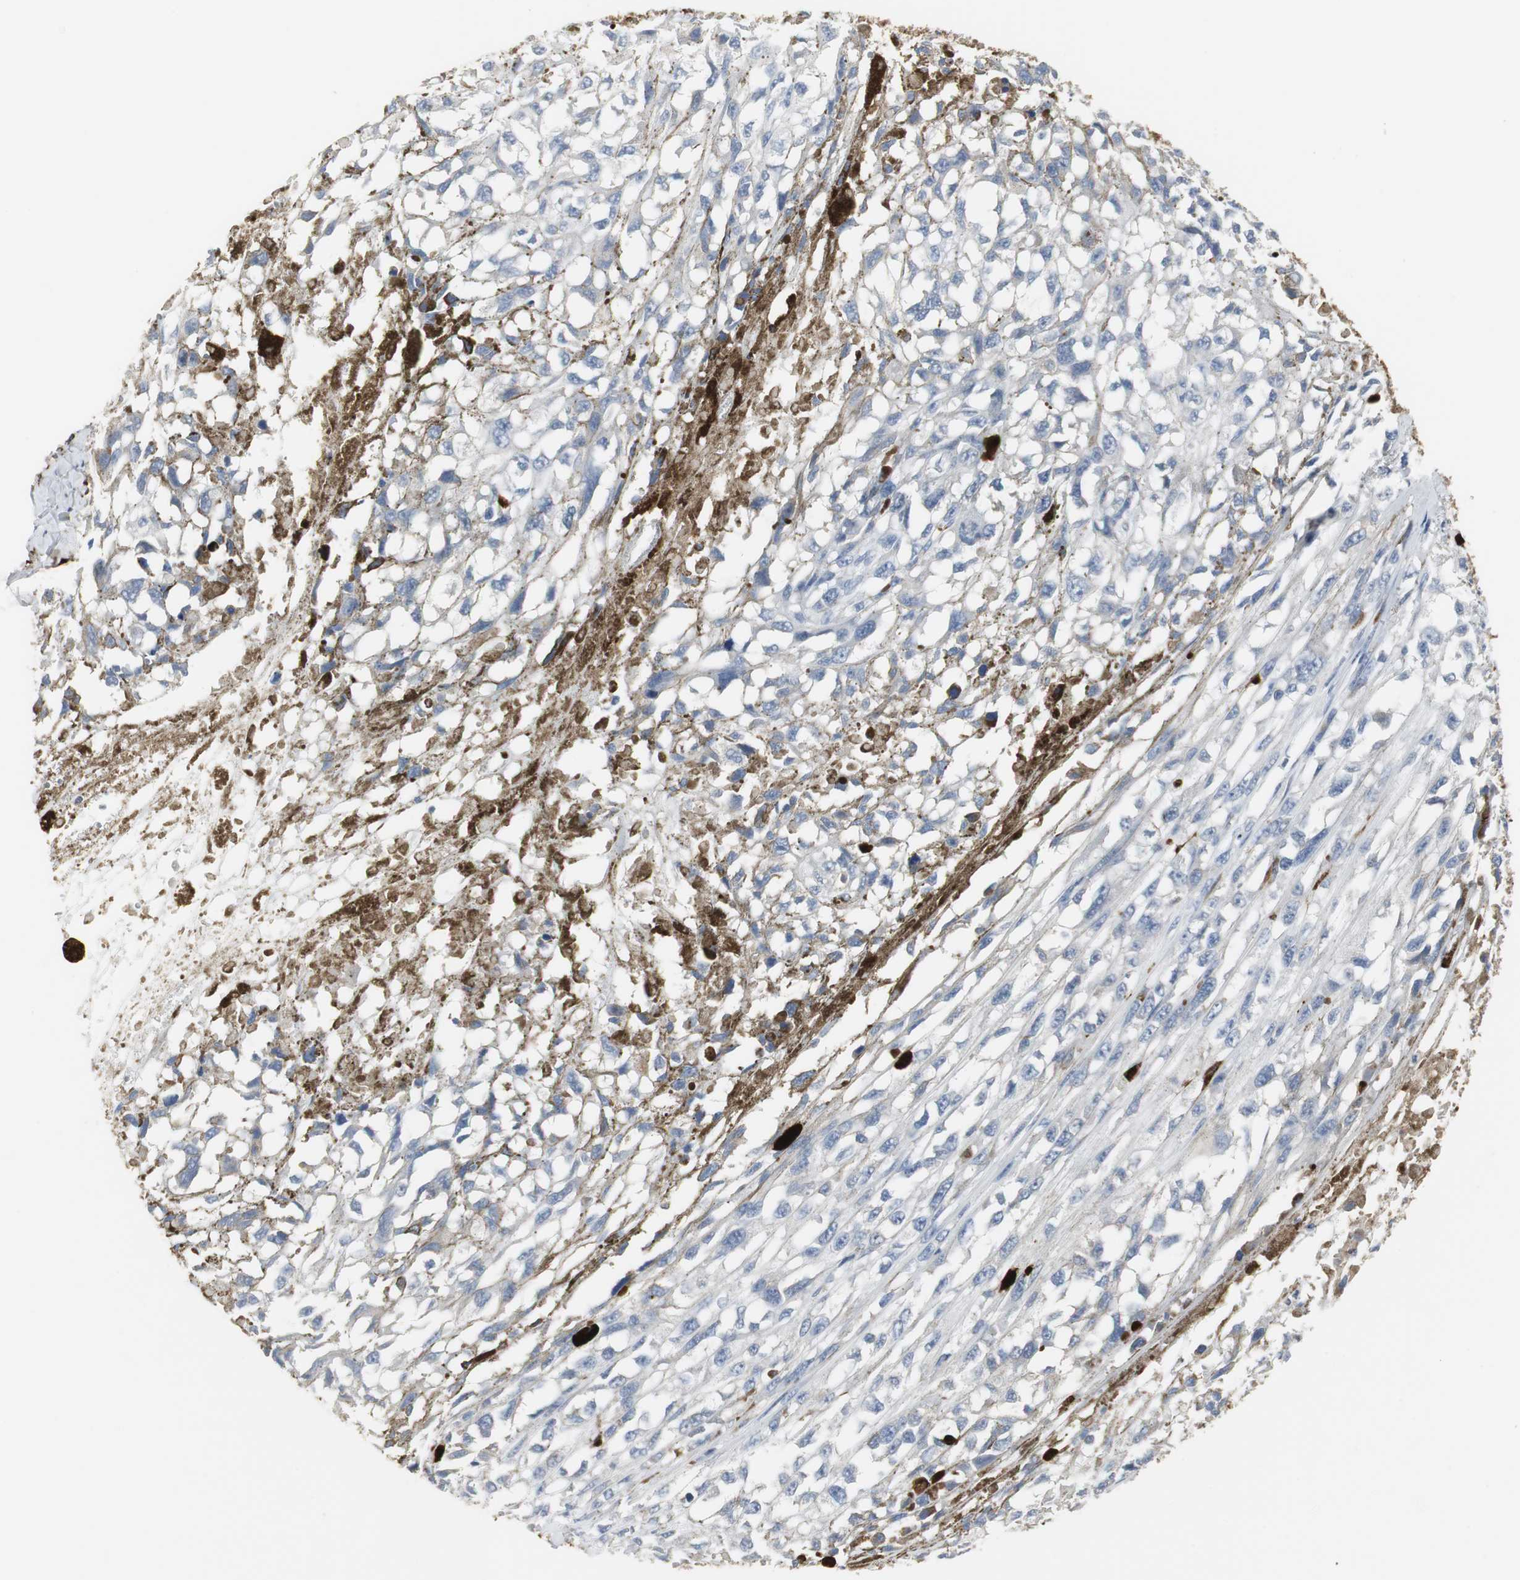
{"staining": {"intensity": "negative", "quantity": "none", "location": "none"}, "tissue": "melanoma", "cell_type": "Tumor cells", "image_type": "cancer", "snomed": [{"axis": "morphology", "description": "Malignant melanoma, Metastatic site"}, {"axis": "topography", "description": "Lymph node"}], "caption": "Melanoma was stained to show a protein in brown. There is no significant positivity in tumor cells.", "gene": "PI15", "patient": {"sex": "male", "age": 59}}